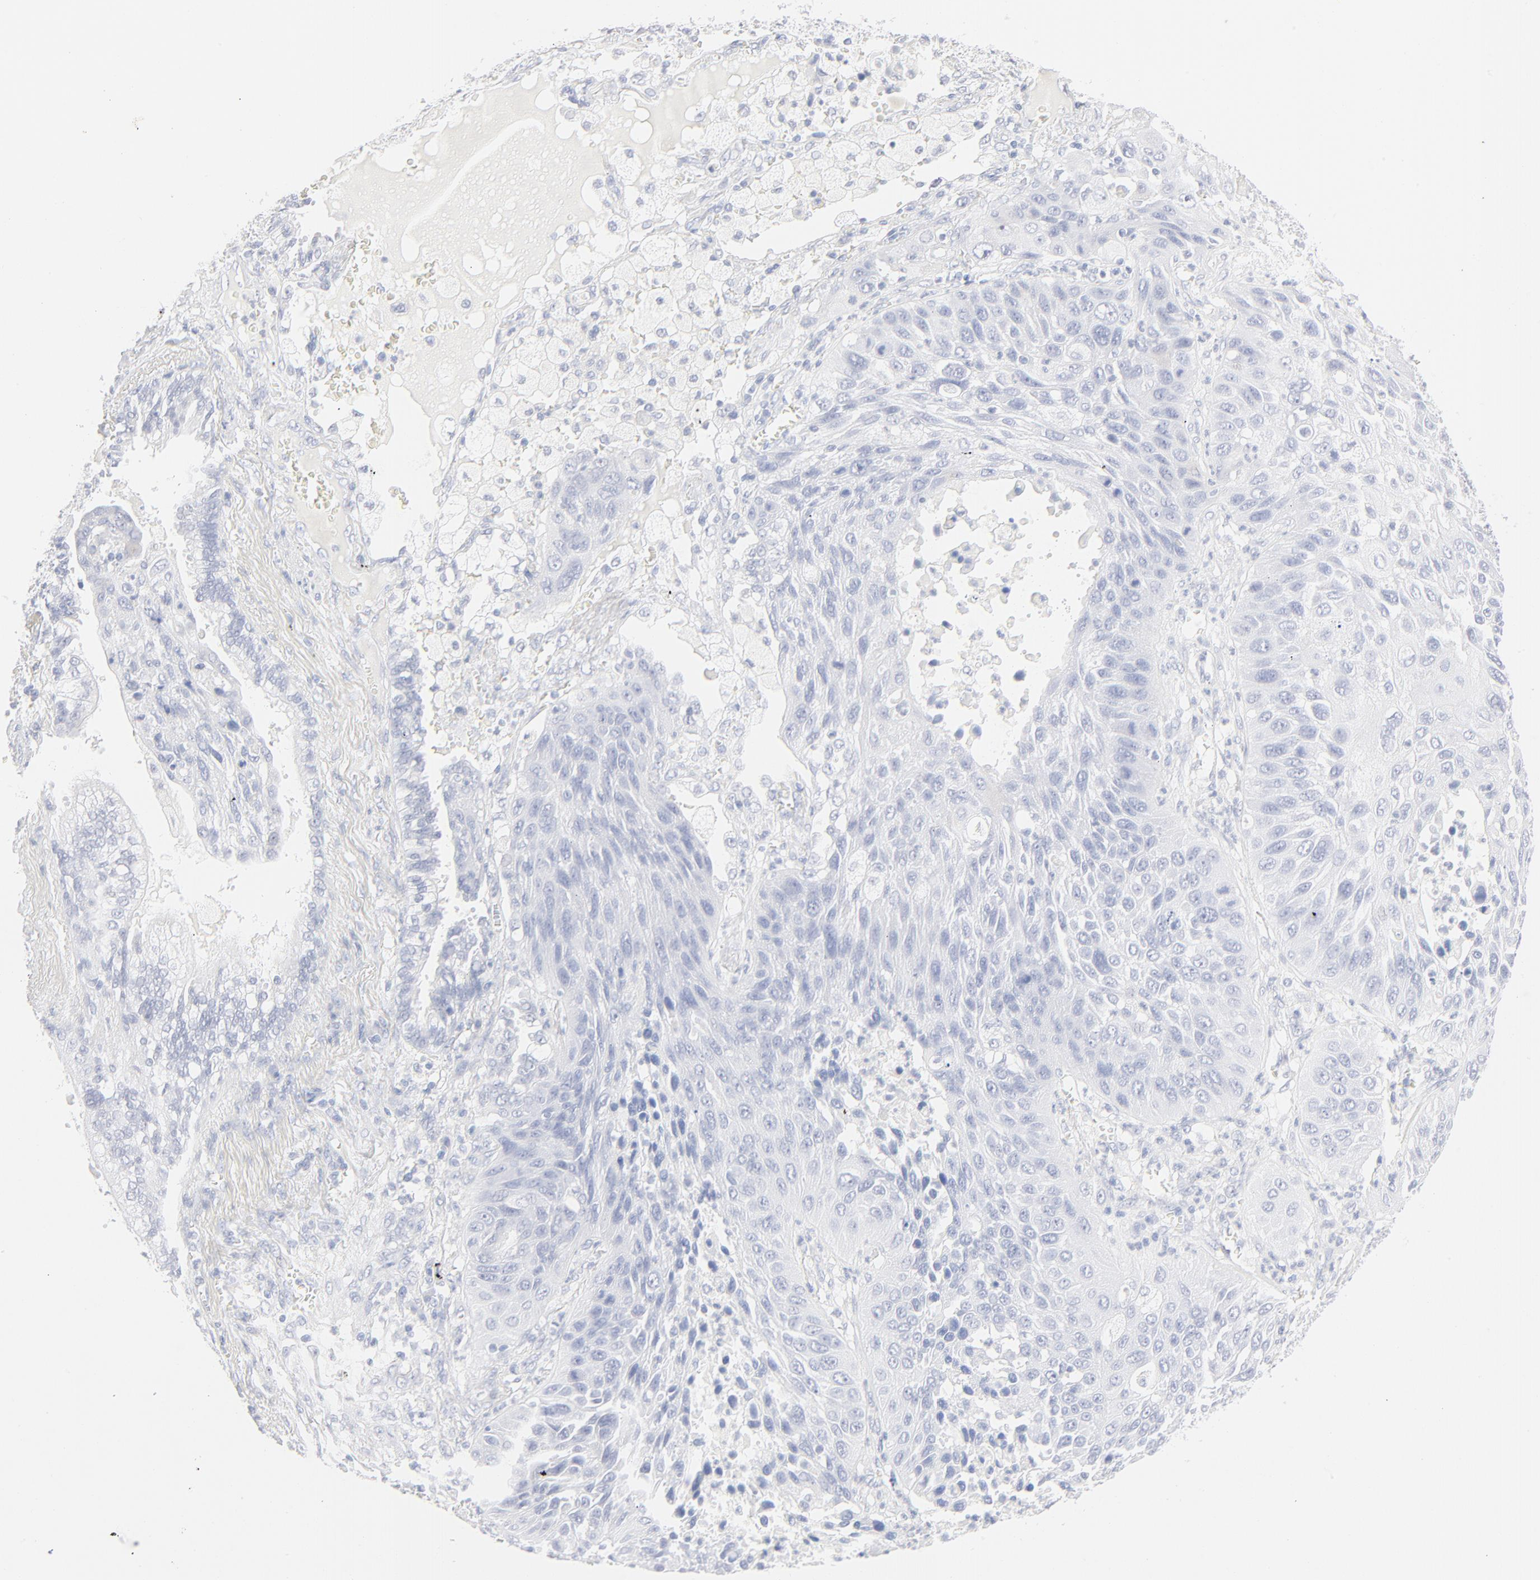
{"staining": {"intensity": "negative", "quantity": "none", "location": "none"}, "tissue": "lung cancer", "cell_type": "Tumor cells", "image_type": "cancer", "snomed": [{"axis": "morphology", "description": "Squamous cell carcinoma, NOS"}, {"axis": "topography", "description": "Lung"}], "caption": "High magnification brightfield microscopy of lung squamous cell carcinoma stained with DAB (3,3'-diaminobenzidine) (brown) and counterstained with hematoxylin (blue): tumor cells show no significant staining.", "gene": "ONECUT1", "patient": {"sex": "female", "age": 76}}